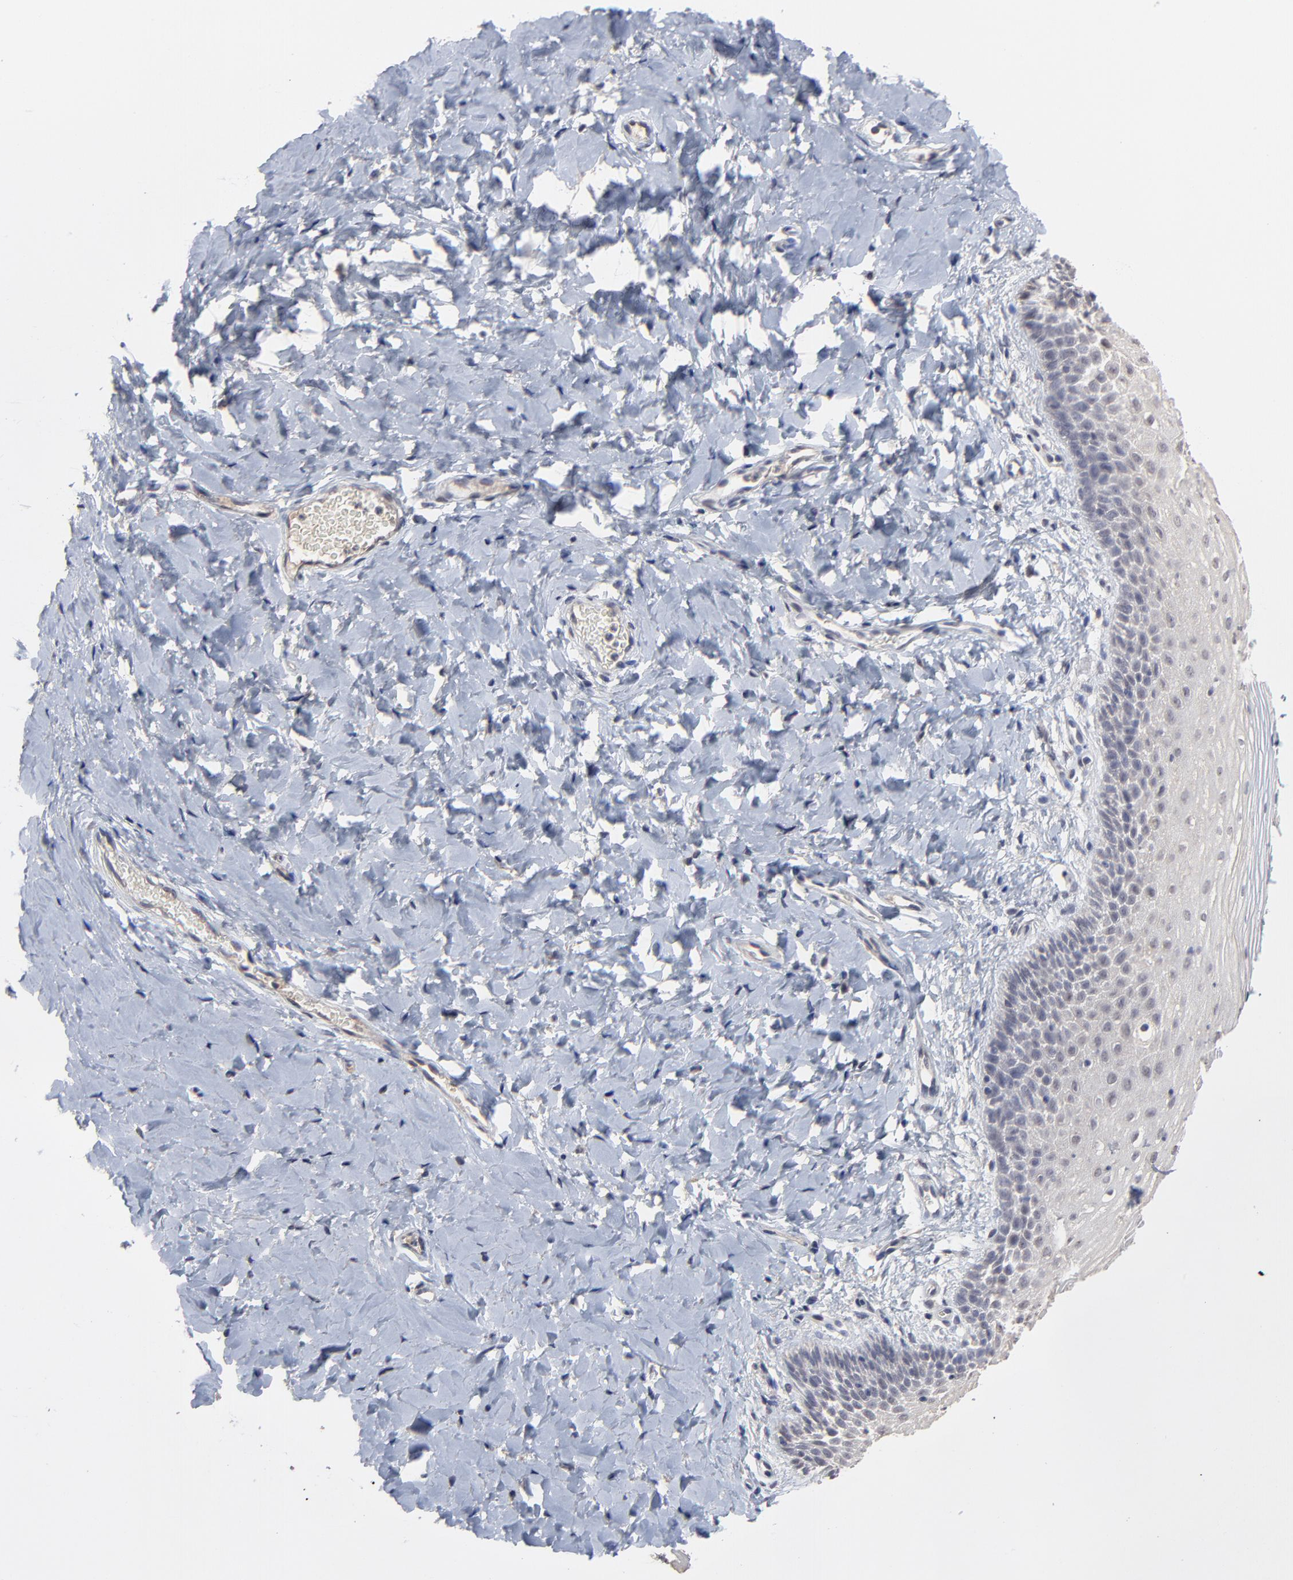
{"staining": {"intensity": "weak", "quantity": "<25%", "location": "nuclear"}, "tissue": "vagina", "cell_type": "Squamous epithelial cells", "image_type": "normal", "snomed": [{"axis": "morphology", "description": "Normal tissue, NOS"}, {"axis": "topography", "description": "Vagina"}], "caption": "Immunohistochemical staining of normal human vagina demonstrates no significant expression in squamous epithelial cells. Brightfield microscopy of immunohistochemistry stained with DAB (3,3'-diaminobenzidine) (brown) and hematoxylin (blue), captured at high magnification.", "gene": "FAM199X", "patient": {"sex": "female", "age": 55}}